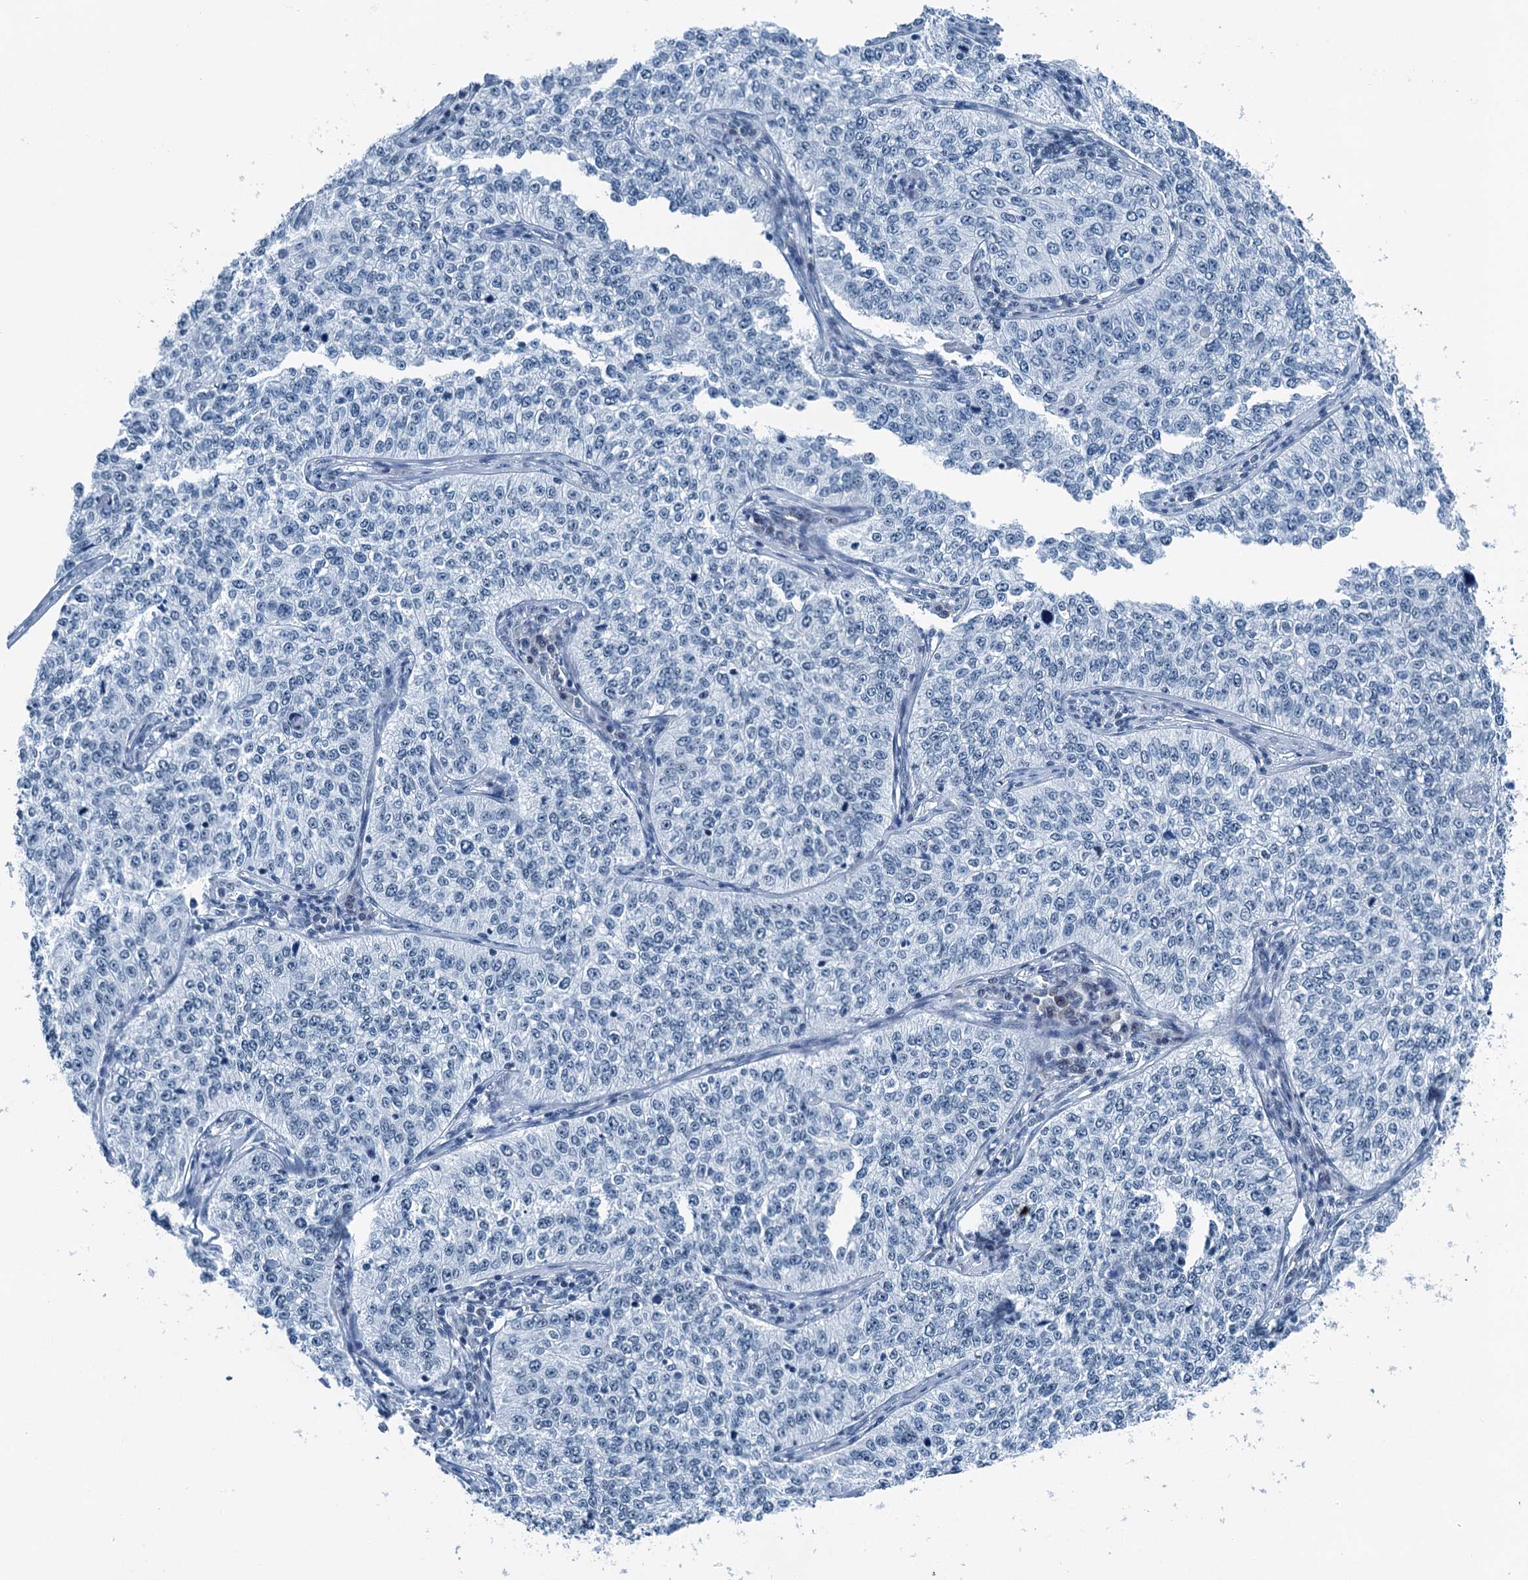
{"staining": {"intensity": "negative", "quantity": "none", "location": "none"}, "tissue": "cervical cancer", "cell_type": "Tumor cells", "image_type": "cancer", "snomed": [{"axis": "morphology", "description": "Squamous cell carcinoma, NOS"}, {"axis": "topography", "description": "Cervix"}], "caption": "Tumor cells are negative for brown protein staining in cervical cancer.", "gene": "TRPT1", "patient": {"sex": "female", "age": 35}}